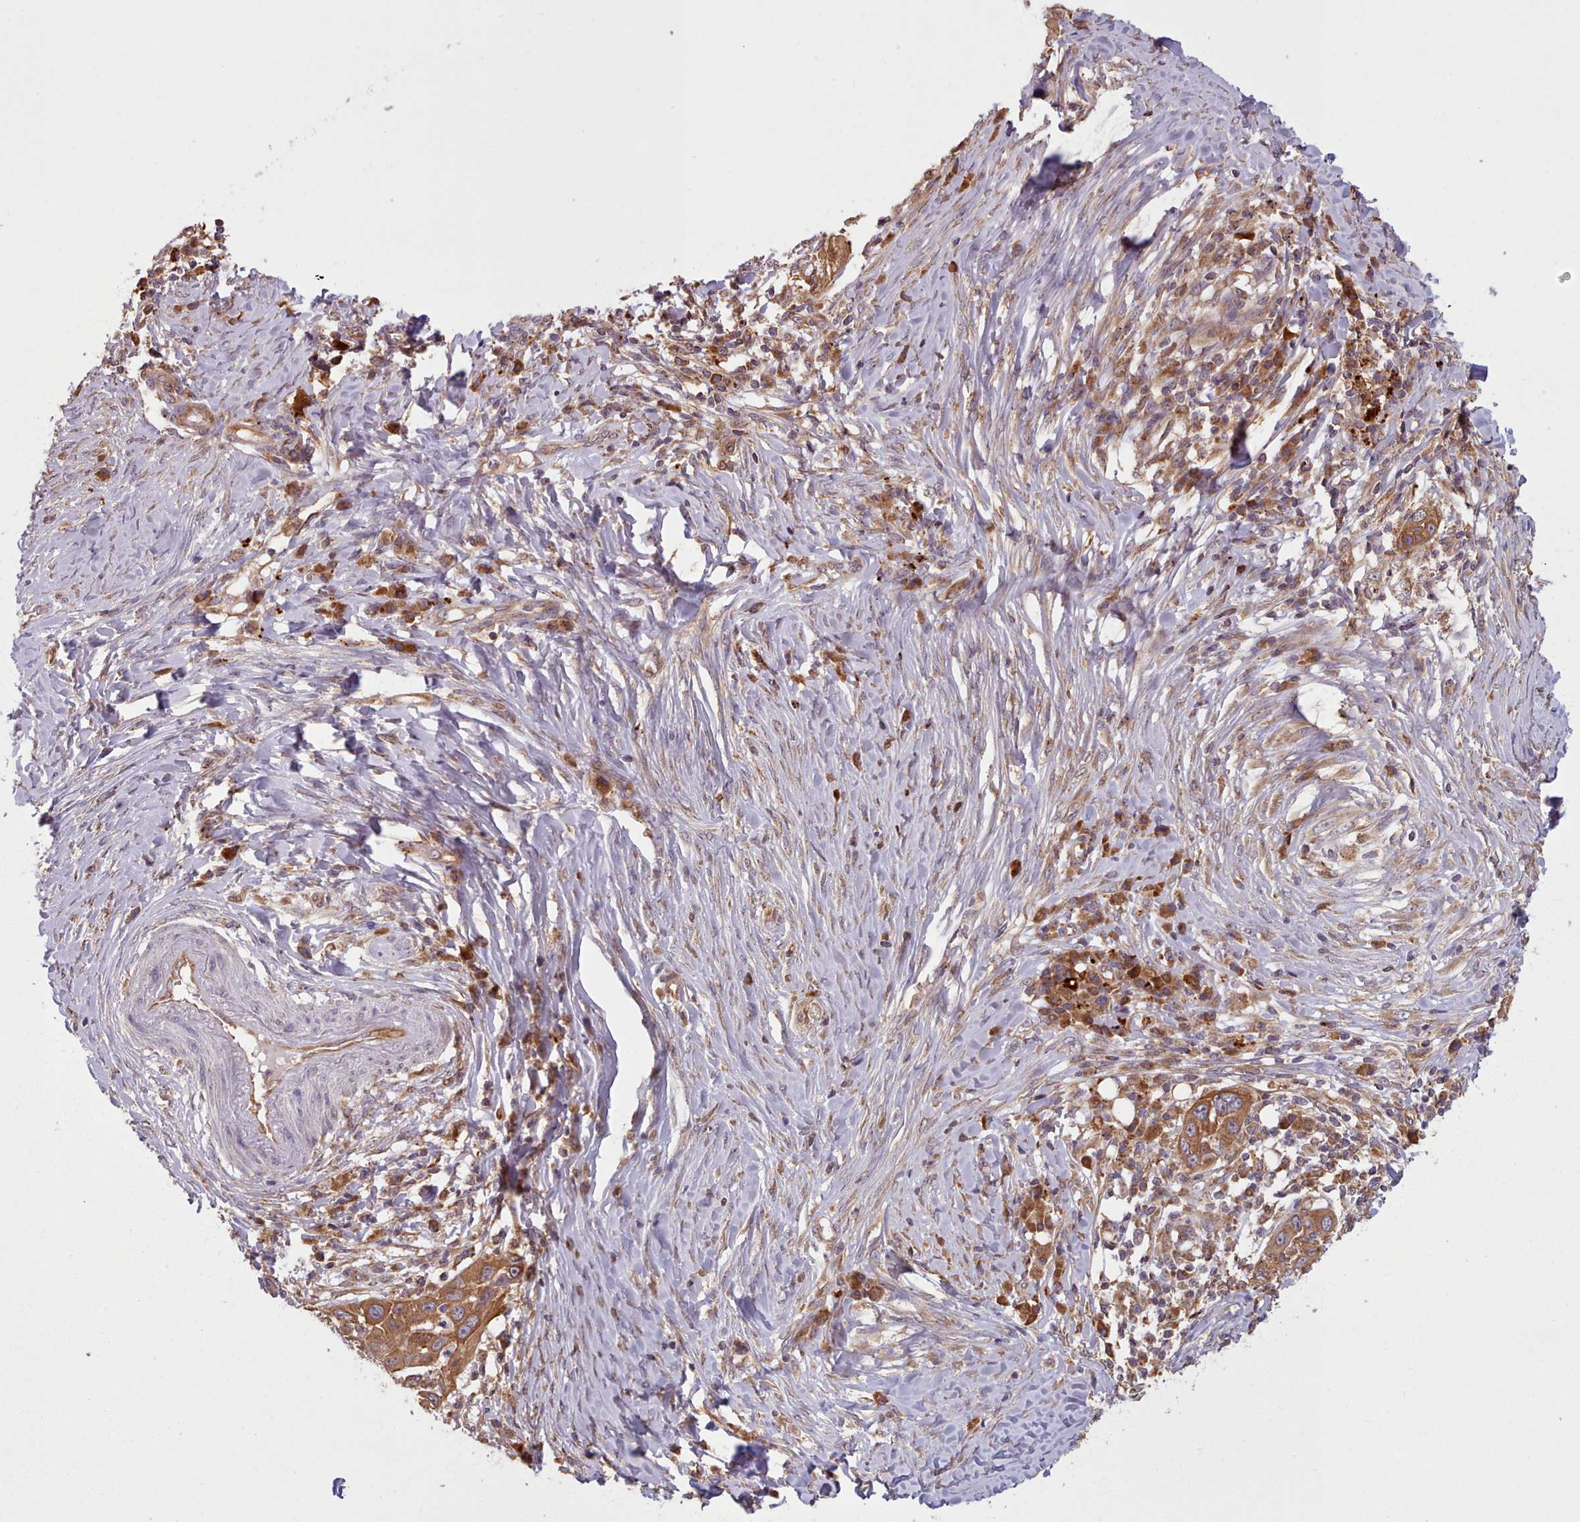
{"staining": {"intensity": "strong", "quantity": ">75%", "location": "cytoplasmic/membranous"}, "tissue": "skin cancer", "cell_type": "Tumor cells", "image_type": "cancer", "snomed": [{"axis": "morphology", "description": "Squamous cell carcinoma, NOS"}, {"axis": "topography", "description": "Skin"}], "caption": "High-magnification brightfield microscopy of squamous cell carcinoma (skin) stained with DAB (brown) and counterstained with hematoxylin (blue). tumor cells exhibit strong cytoplasmic/membranous positivity is identified in approximately>75% of cells.", "gene": "CRYBG1", "patient": {"sex": "female", "age": 44}}